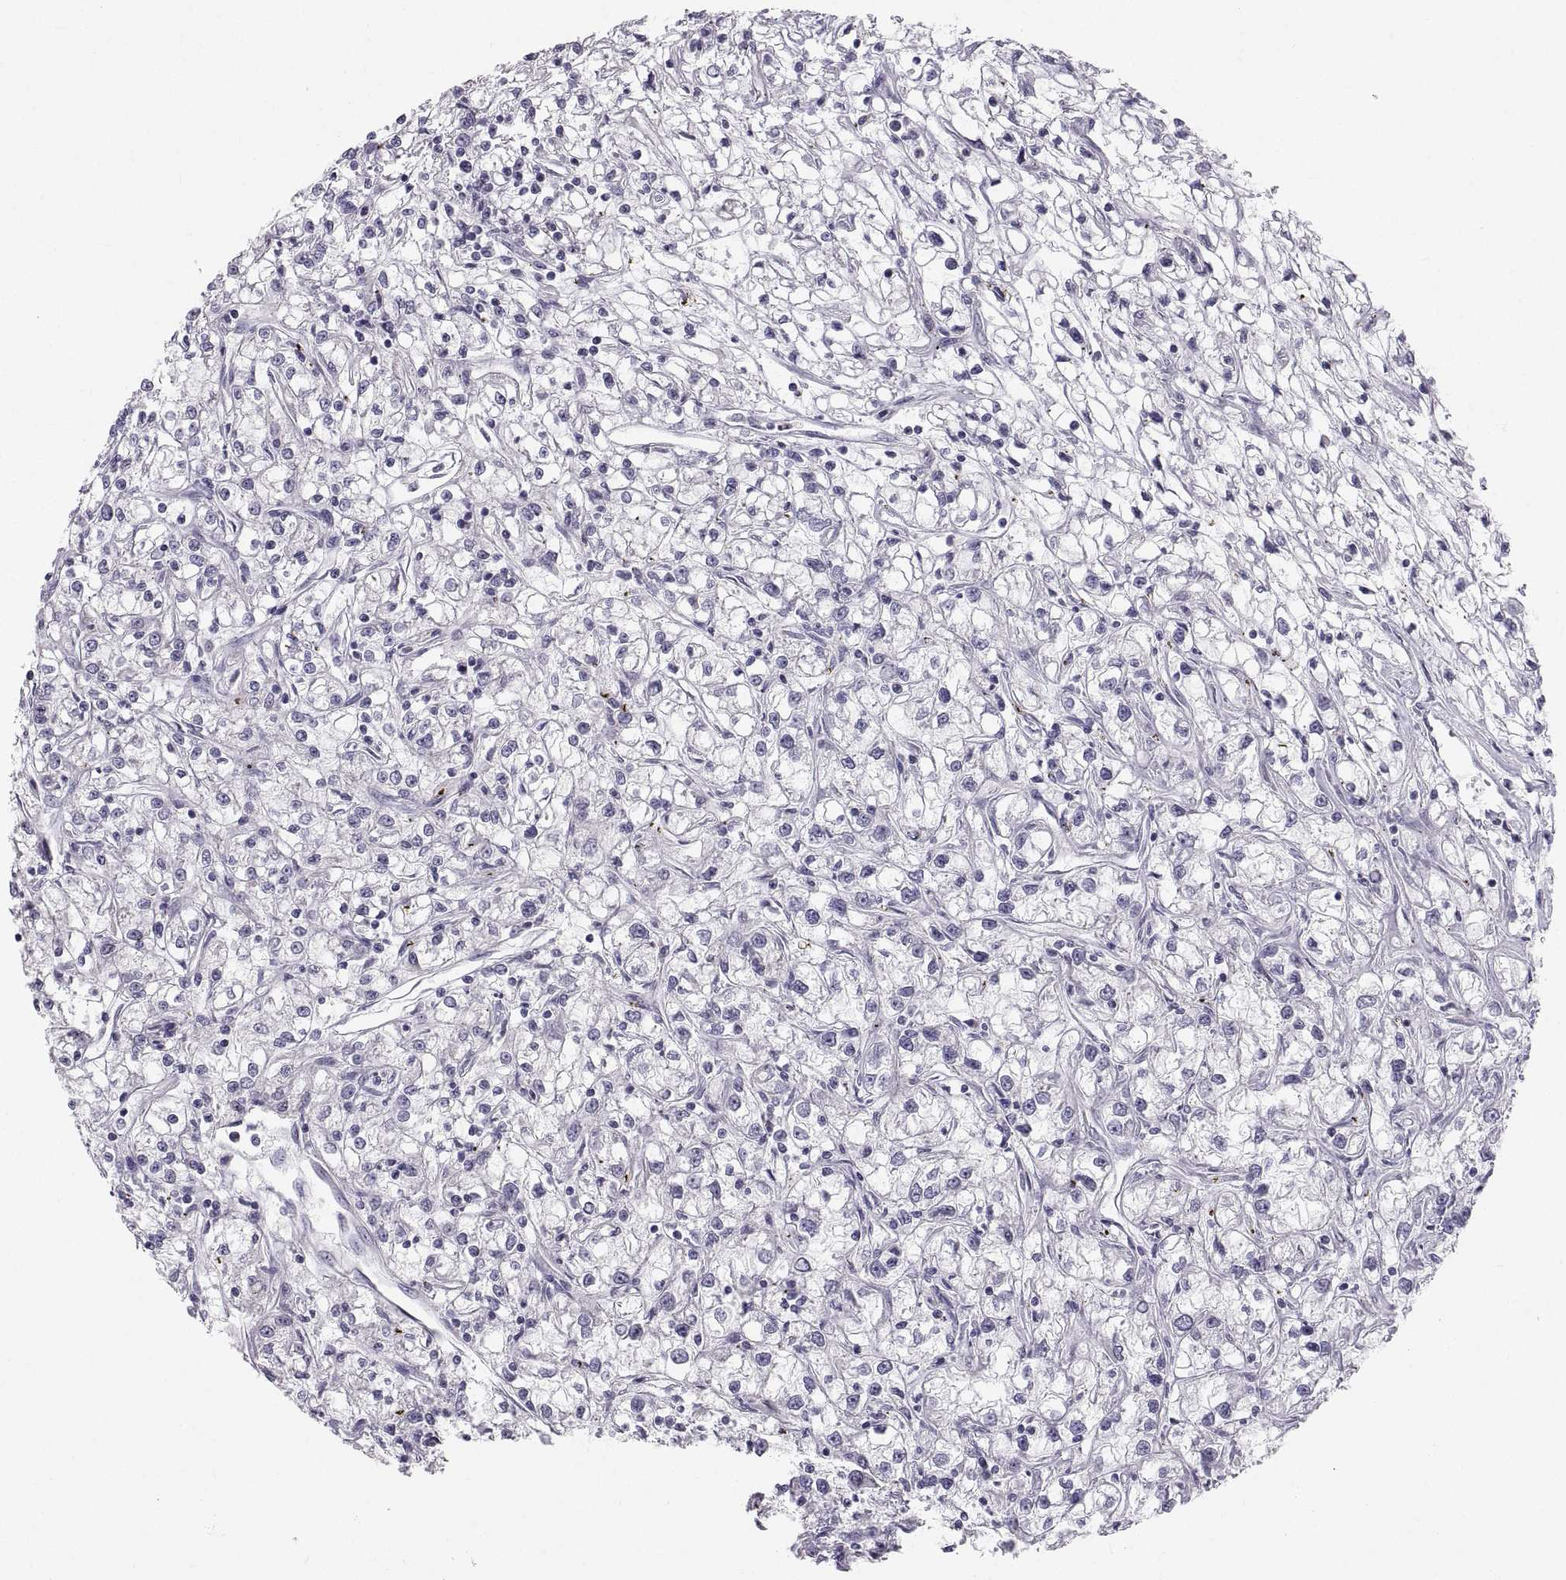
{"staining": {"intensity": "negative", "quantity": "none", "location": "none"}, "tissue": "renal cancer", "cell_type": "Tumor cells", "image_type": "cancer", "snomed": [{"axis": "morphology", "description": "Adenocarcinoma, NOS"}, {"axis": "topography", "description": "Kidney"}], "caption": "DAB immunohistochemical staining of human renal adenocarcinoma demonstrates no significant staining in tumor cells.", "gene": "ZNF185", "patient": {"sex": "female", "age": 59}}